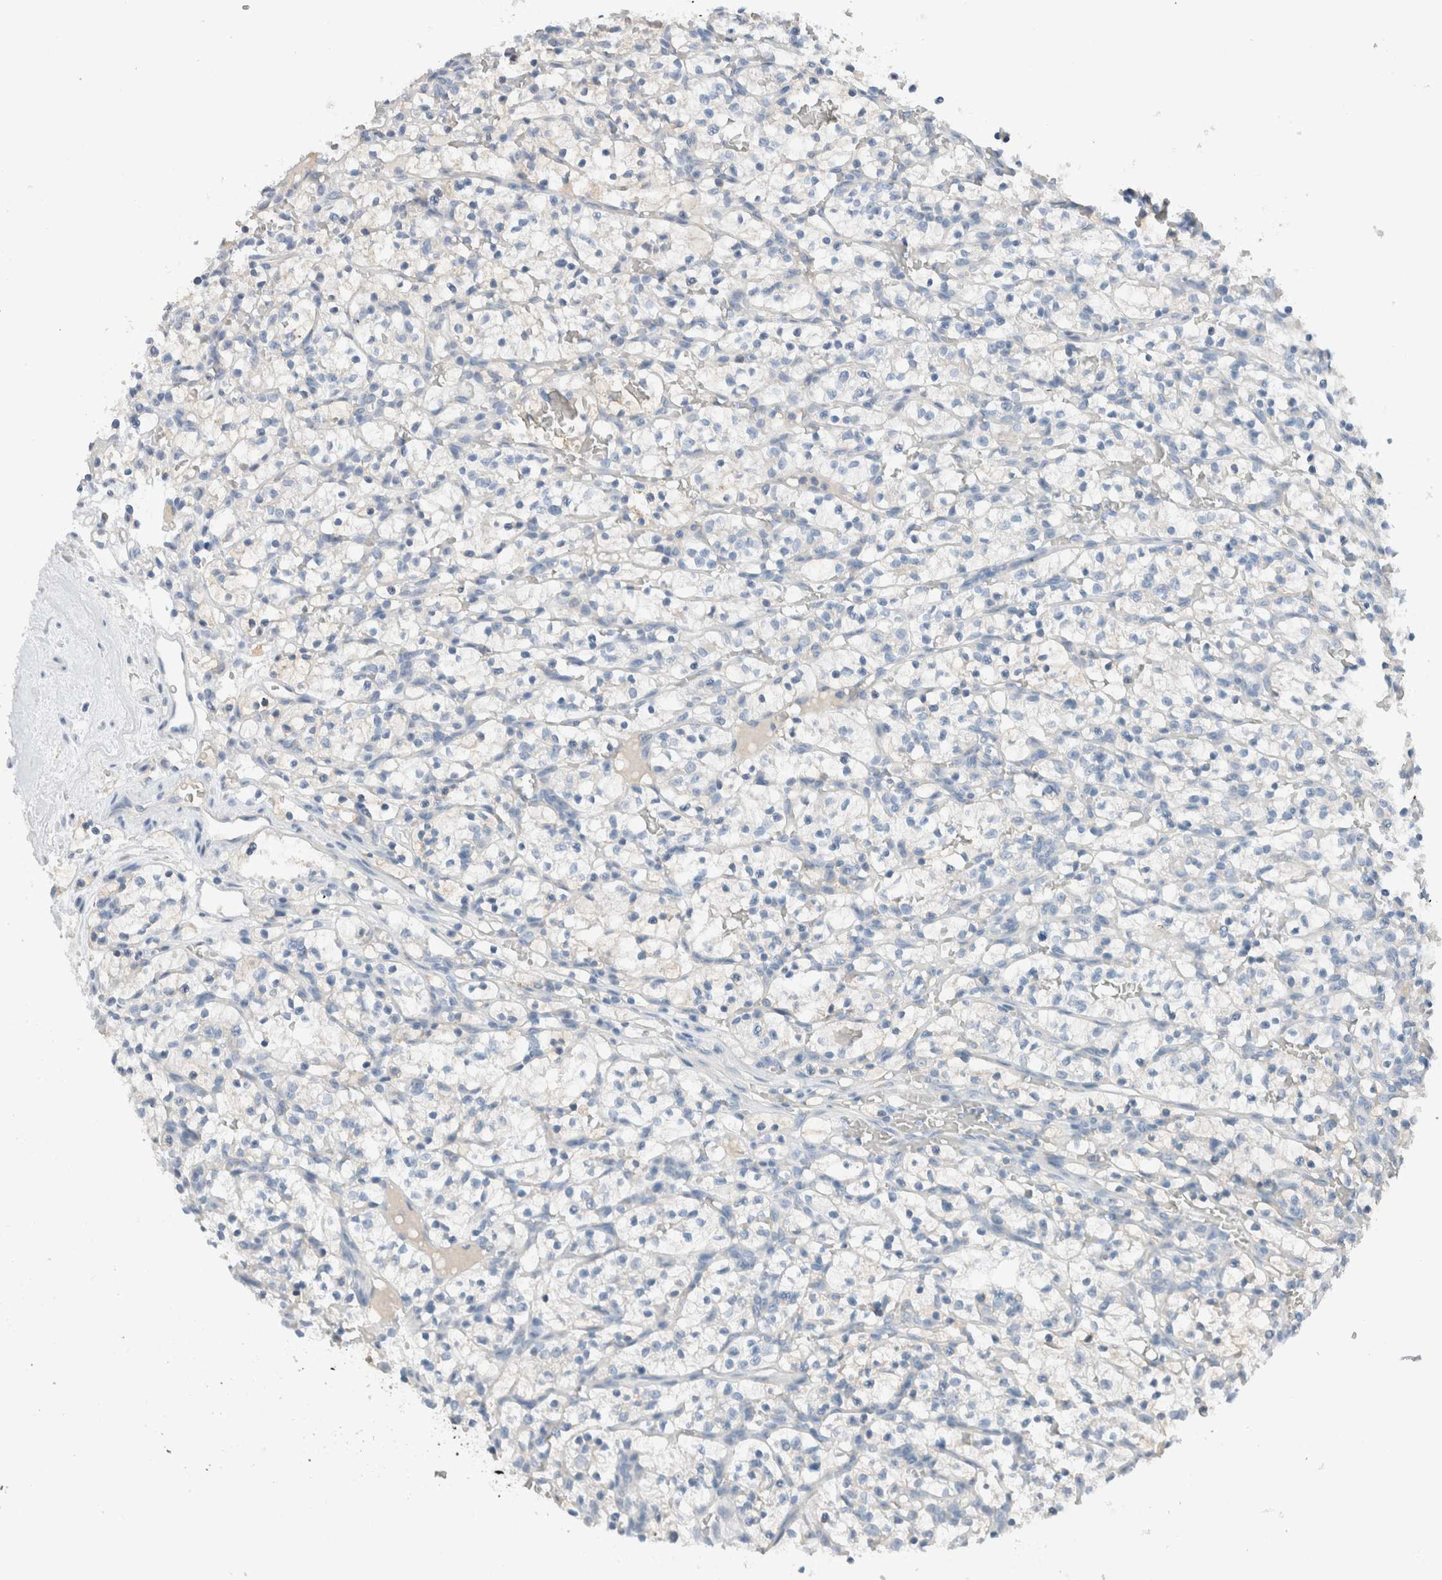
{"staining": {"intensity": "negative", "quantity": "none", "location": "none"}, "tissue": "renal cancer", "cell_type": "Tumor cells", "image_type": "cancer", "snomed": [{"axis": "morphology", "description": "Adenocarcinoma, NOS"}, {"axis": "topography", "description": "Kidney"}], "caption": "The image demonstrates no staining of tumor cells in renal adenocarcinoma.", "gene": "DUOX1", "patient": {"sex": "female", "age": 57}}